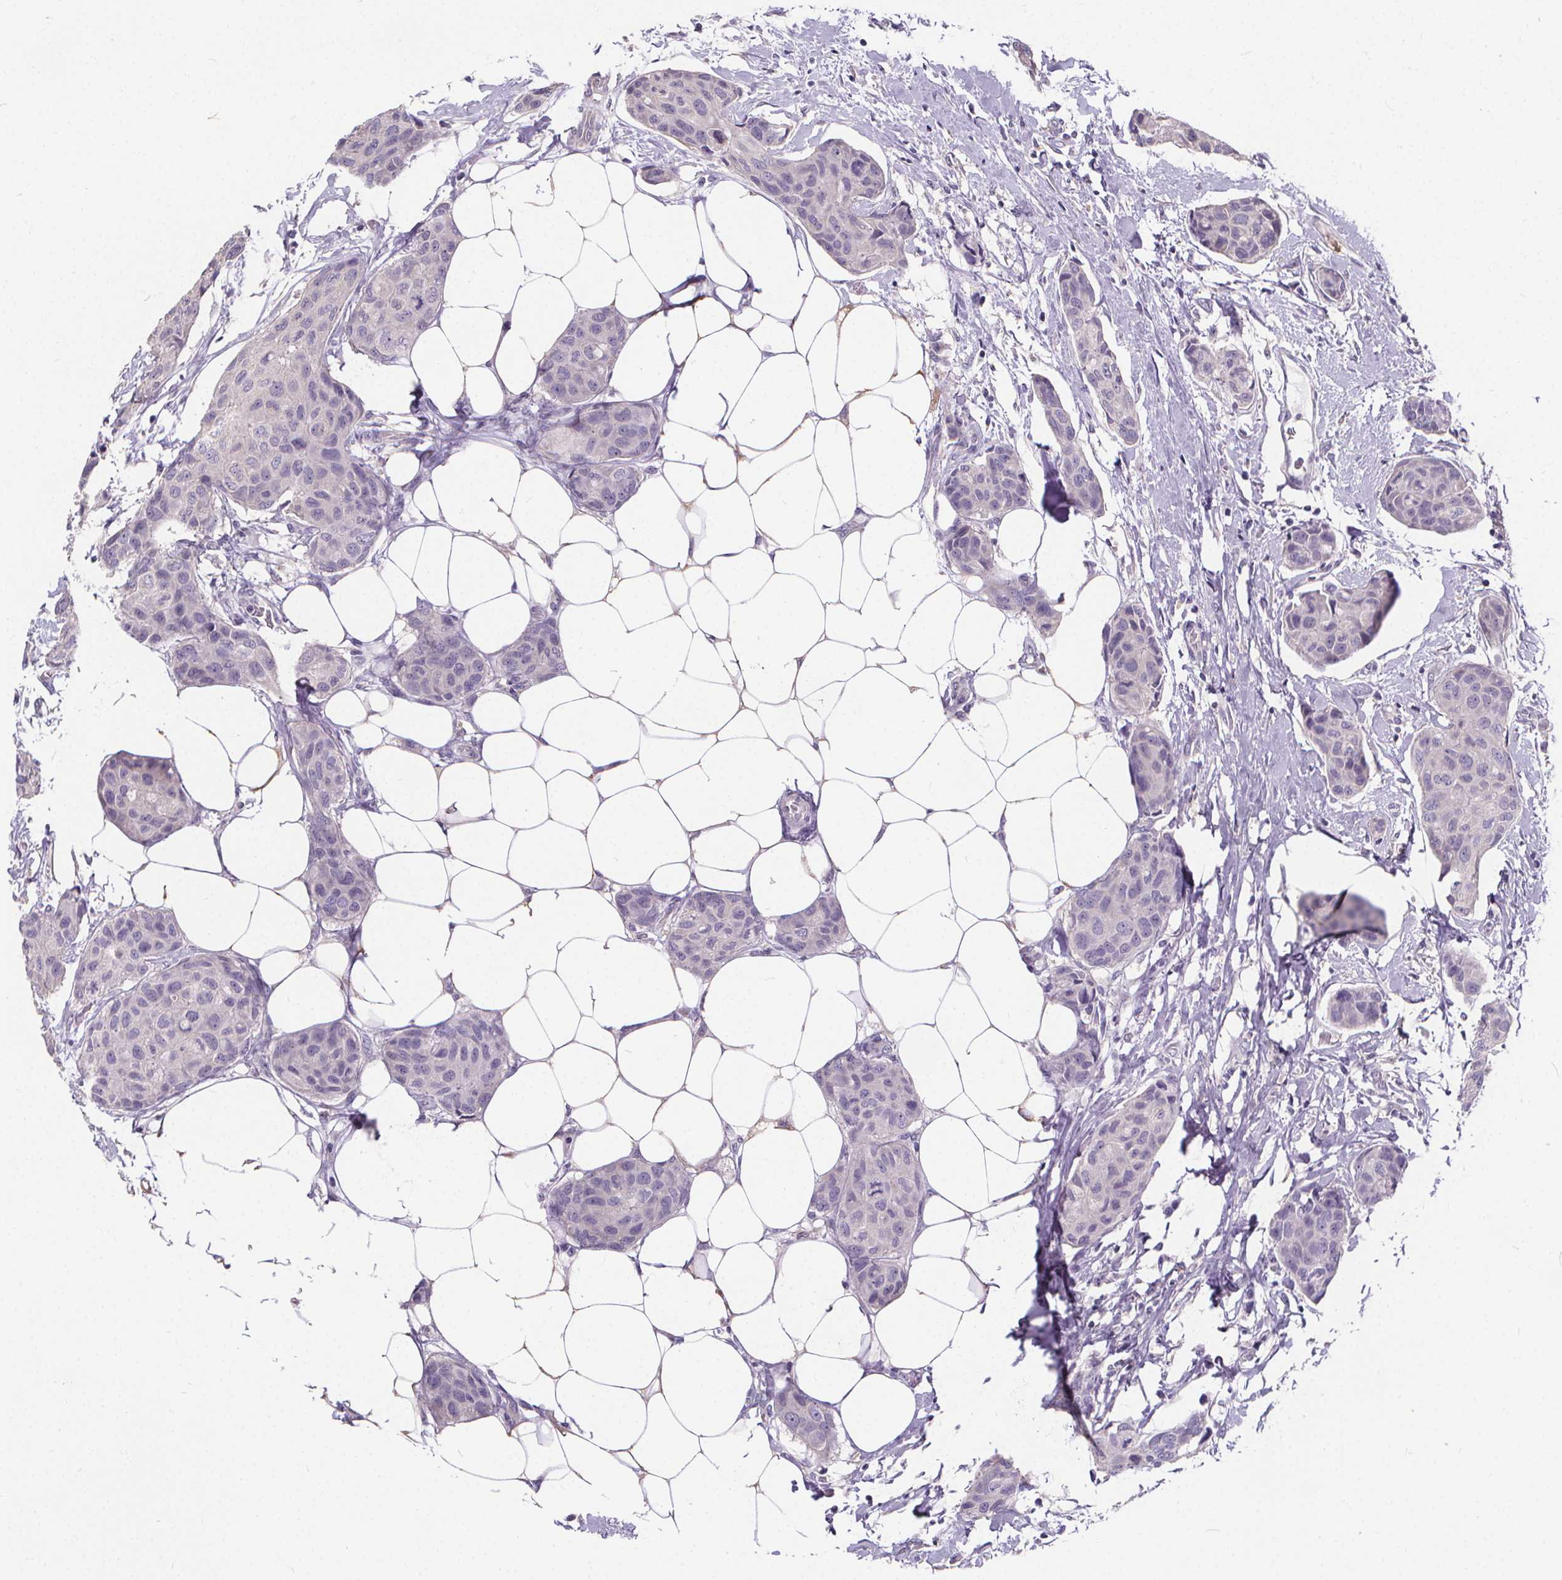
{"staining": {"intensity": "negative", "quantity": "none", "location": "none"}, "tissue": "breast cancer", "cell_type": "Tumor cells", "image_type": "cancer", "snomed": [{"axis": "morphology", "description": "Duct carcinoma"}, {"axis": "topography", "description": "Breast"}], "caption": "A micrograph of human infiltrating ductal carcinoma (breast) is negative for staining in tumor cells.", "gene": "ATP6V1D", "patient": {"sex": "female", "age": 80}}